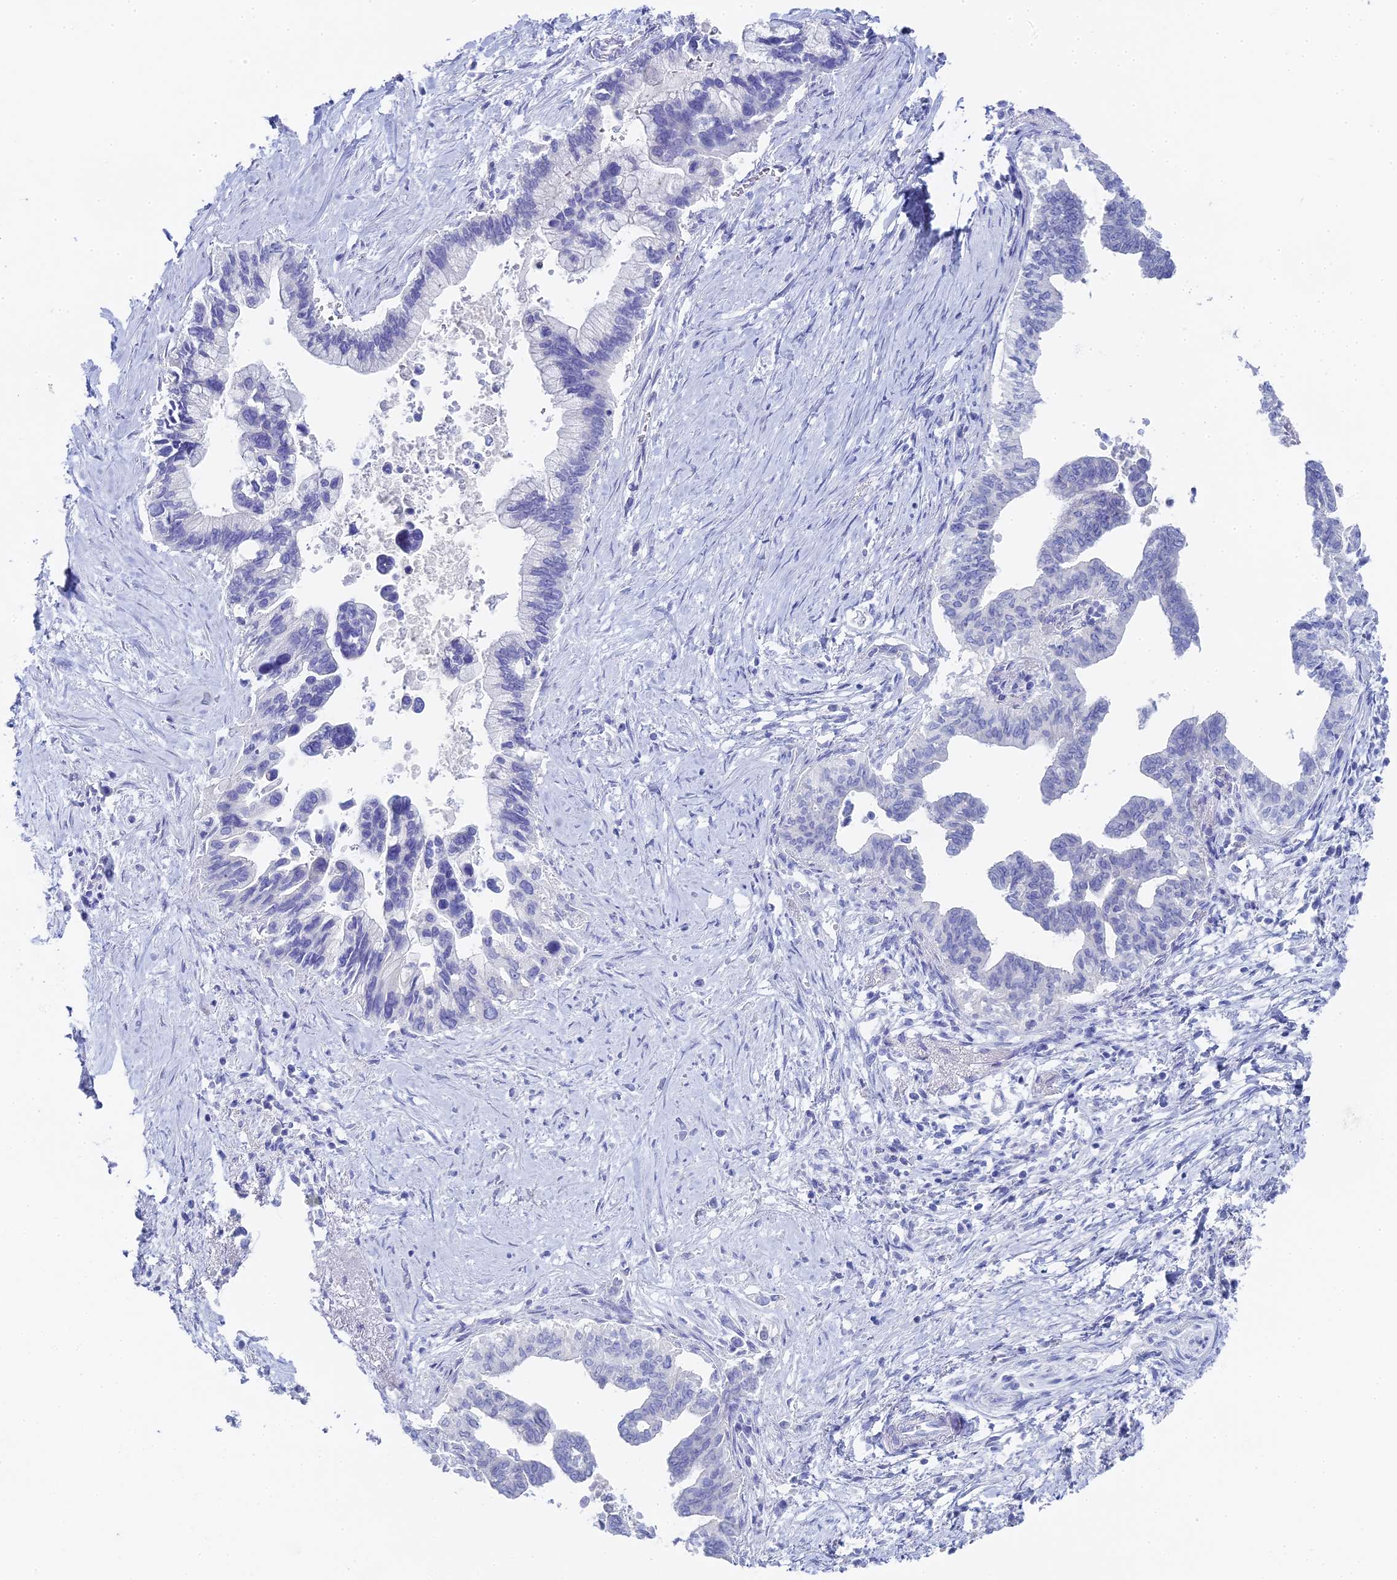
{"staining": {"intensity": "negative", "quantity": "none", "location": "none"}, "tissue": "pancreatic cancer", "cell_type": "Tumor cells", "image_type": "cancer", "snomed": [{"axis": "morphology", "description": "Adenocarcinoma, NOS"}, {"axis": "topography", "description": "Pancreas"}], "caption": "An image of human pancreatic cancer (adenocarcinoma) is negative for staining in tumor cells.", "gene": "ALPP", "patient": {"sex": "female", "age": 83}}